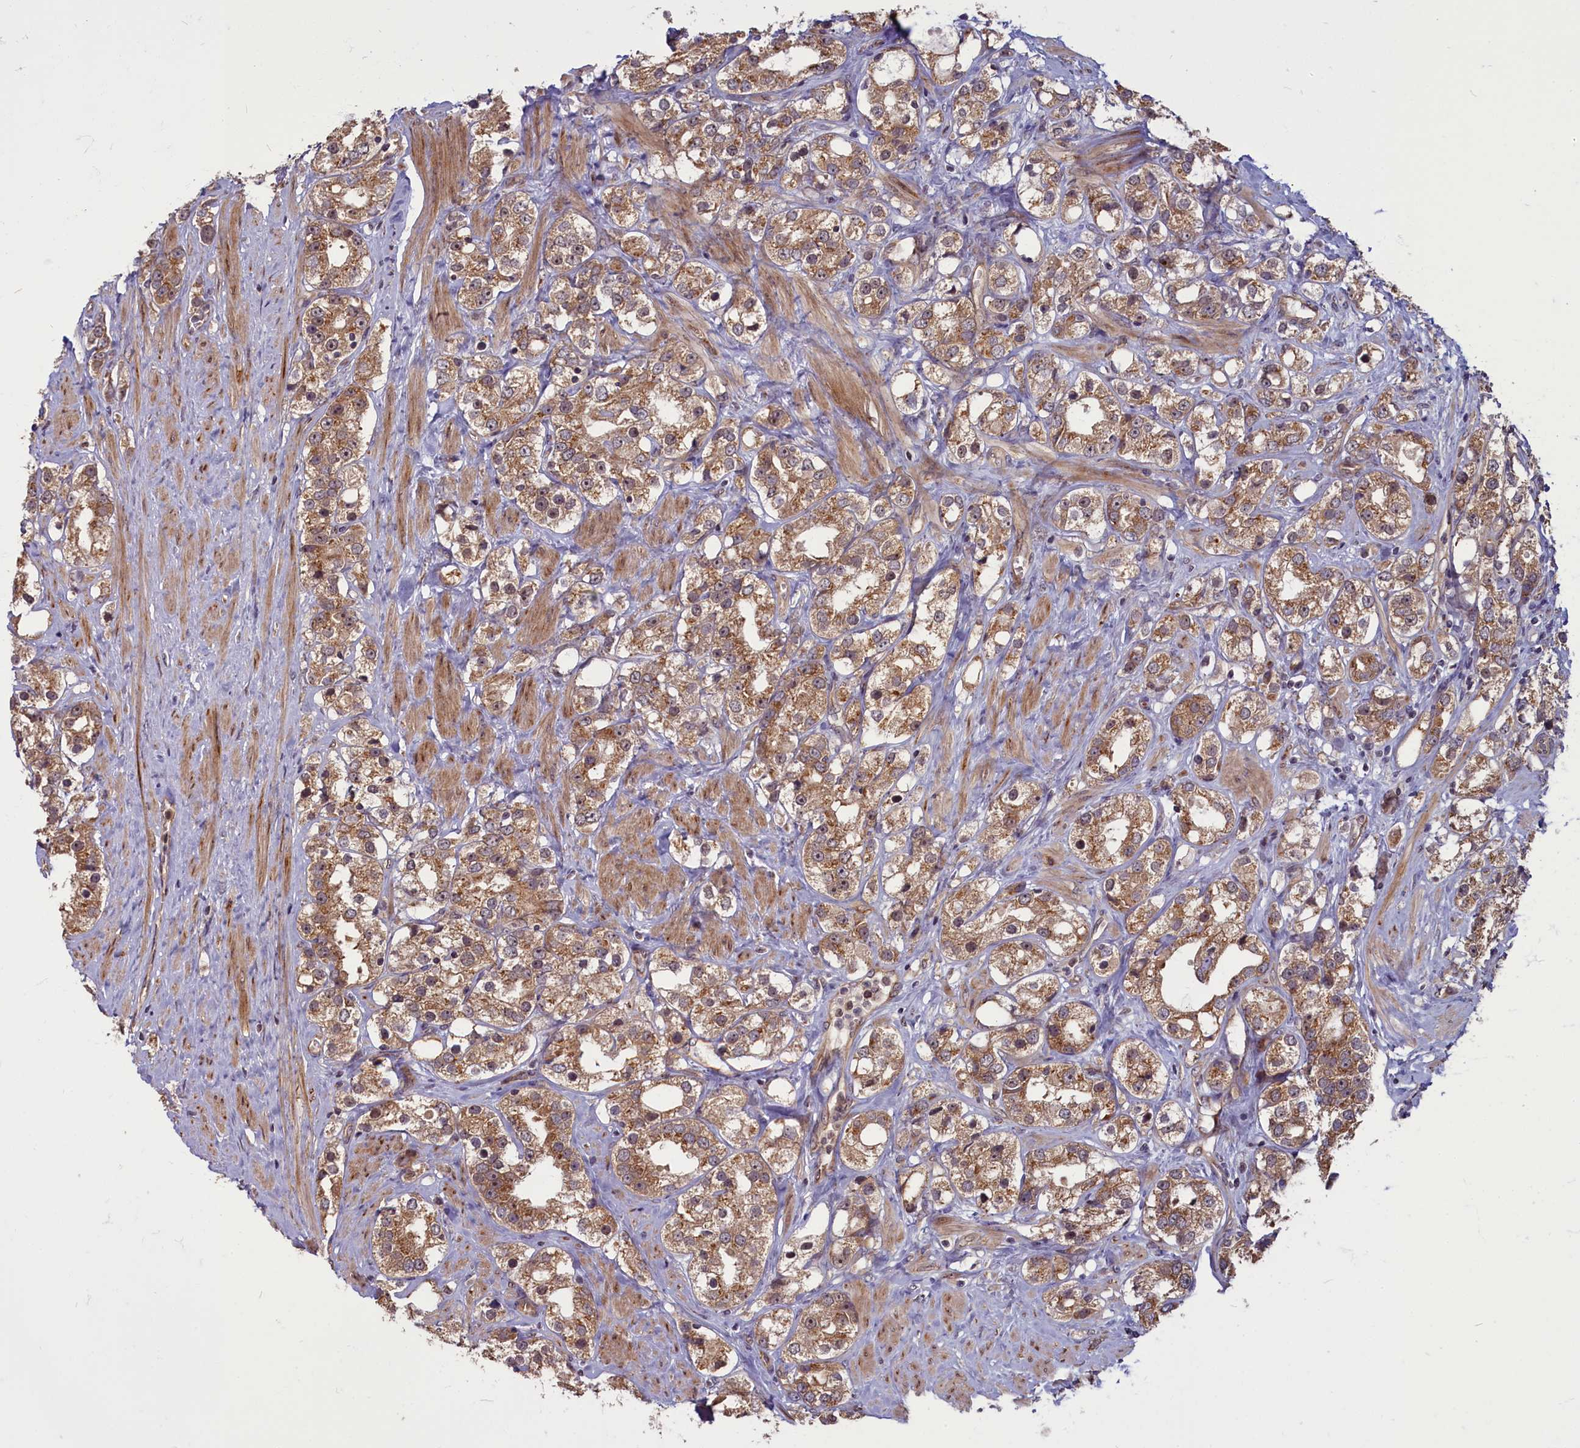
{"staining": {"intensity": "moderate", "quantity": ">75%", "location": "cytoplasmic/membranous"}, "tissue": "prostate cancer", "cell_type": "Tumor cells", "image_type": "cancer", "snomed": [{"axis": "morphology", "description": "Adenocarcinoma, NOS"}, {"axis": "topography", "description": "Prostate"}], "caption": "Prostate cancer was stained to show a protein in brown. There is medium levels of moderate cytoplasmic/membranous positivity in about >75% of tumor cells.", "gene": "MYCBP", "patient": {"sex": "male", "age": 79}}